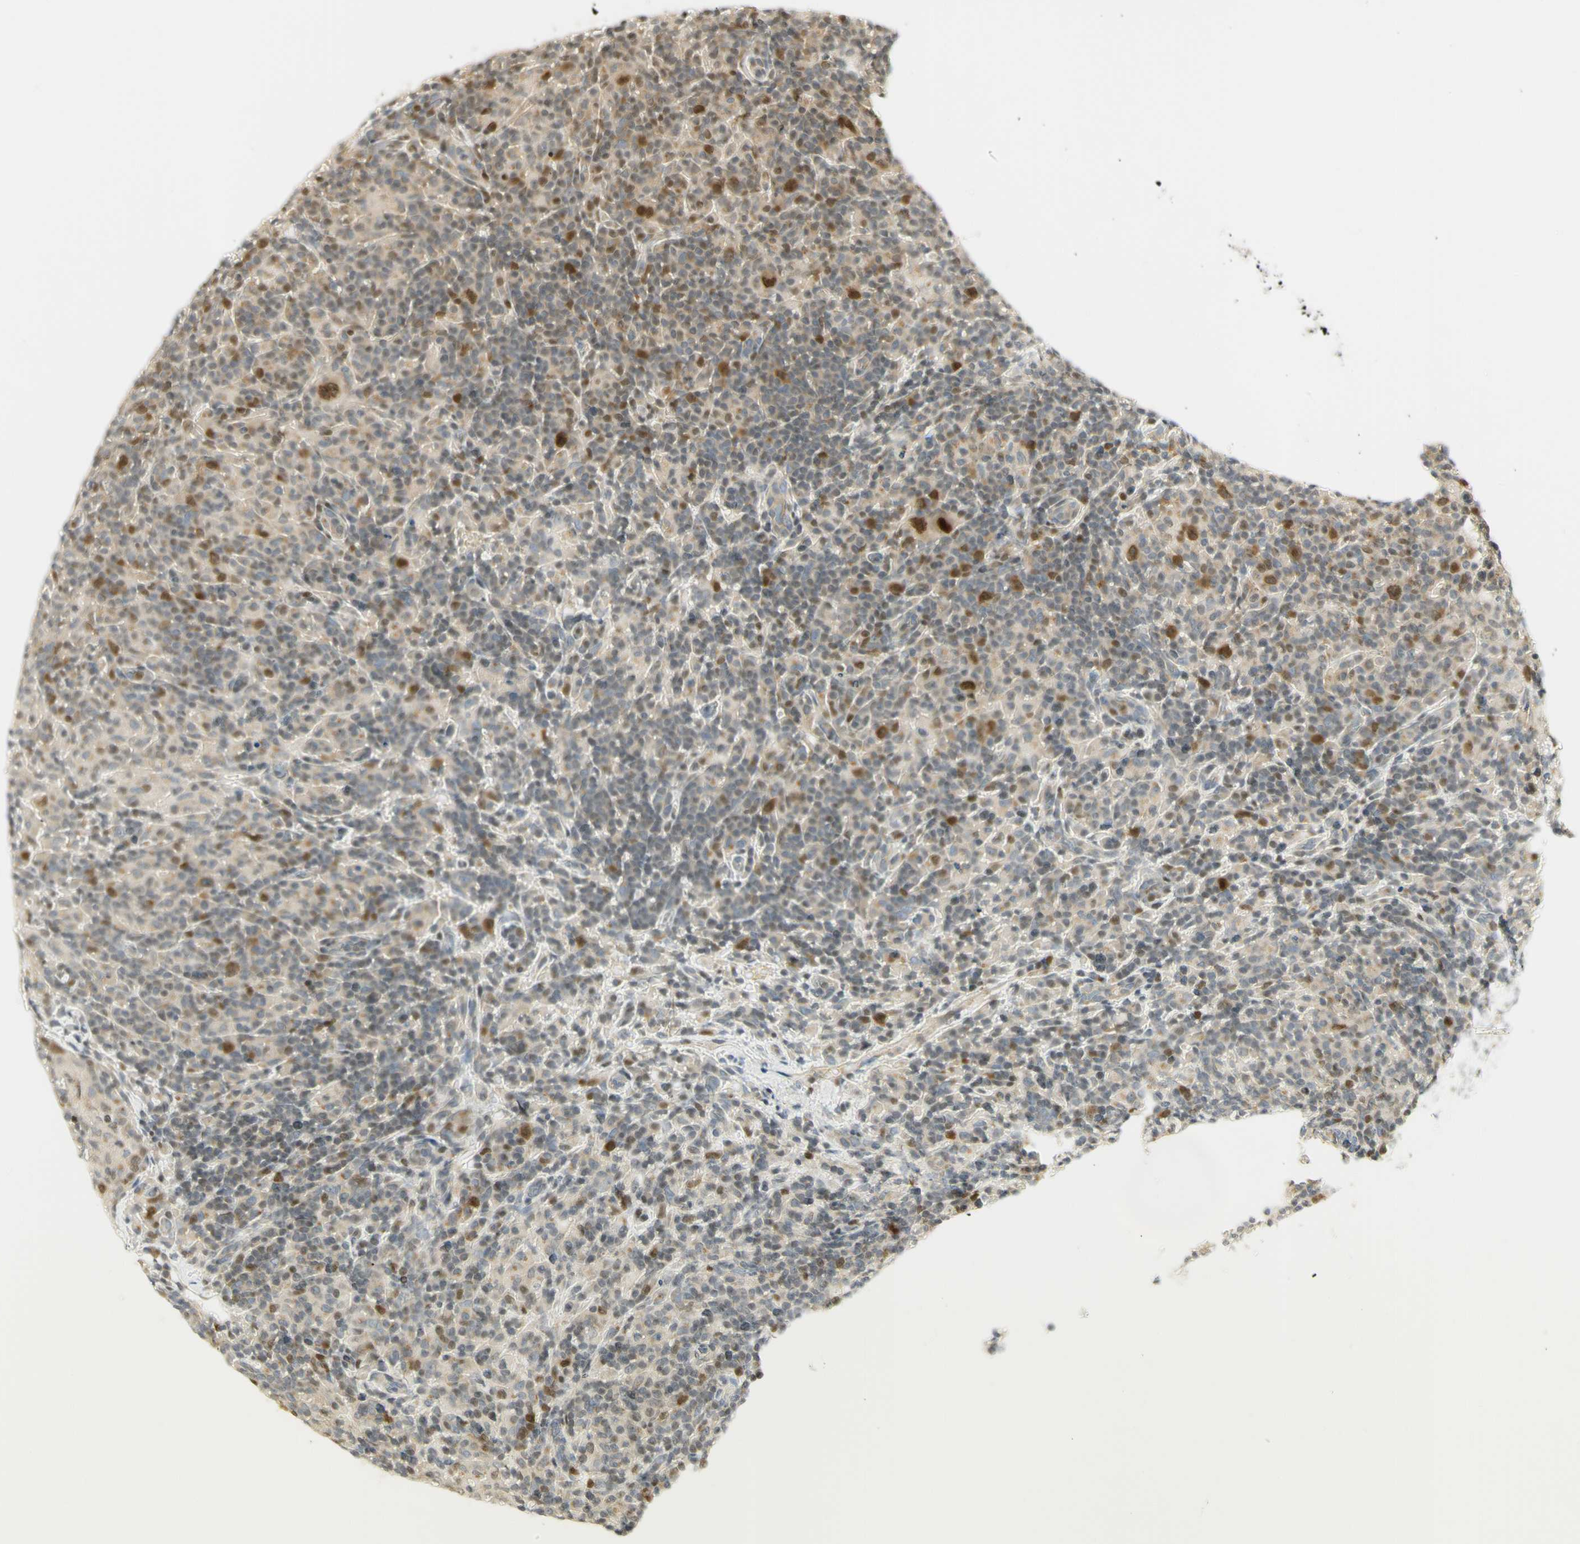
{"staining": {"intensity": "strong", "quantity": ">75%", "location": "cytoplasmic/membranous,nuclear"}, "tissue": "lymphoma", "cell_type": "Tumor cells", "image_type": "cancer", "snomed": [{"axis": "morphology", "description": "Hodgkin's disease, NOS"}, {"axis": "topography", "description": "Lymph node"}], "caption": "Immunohistochemistry (IHC) image of Hodgkin's disease stained for a protein (brown), which shows high levels of strong cytoplasmic/membranous and nuclear staining in approximately >75% of tumor cells.", "gene": "KIF11", "patient": {"sex": "male", "age": 70}}